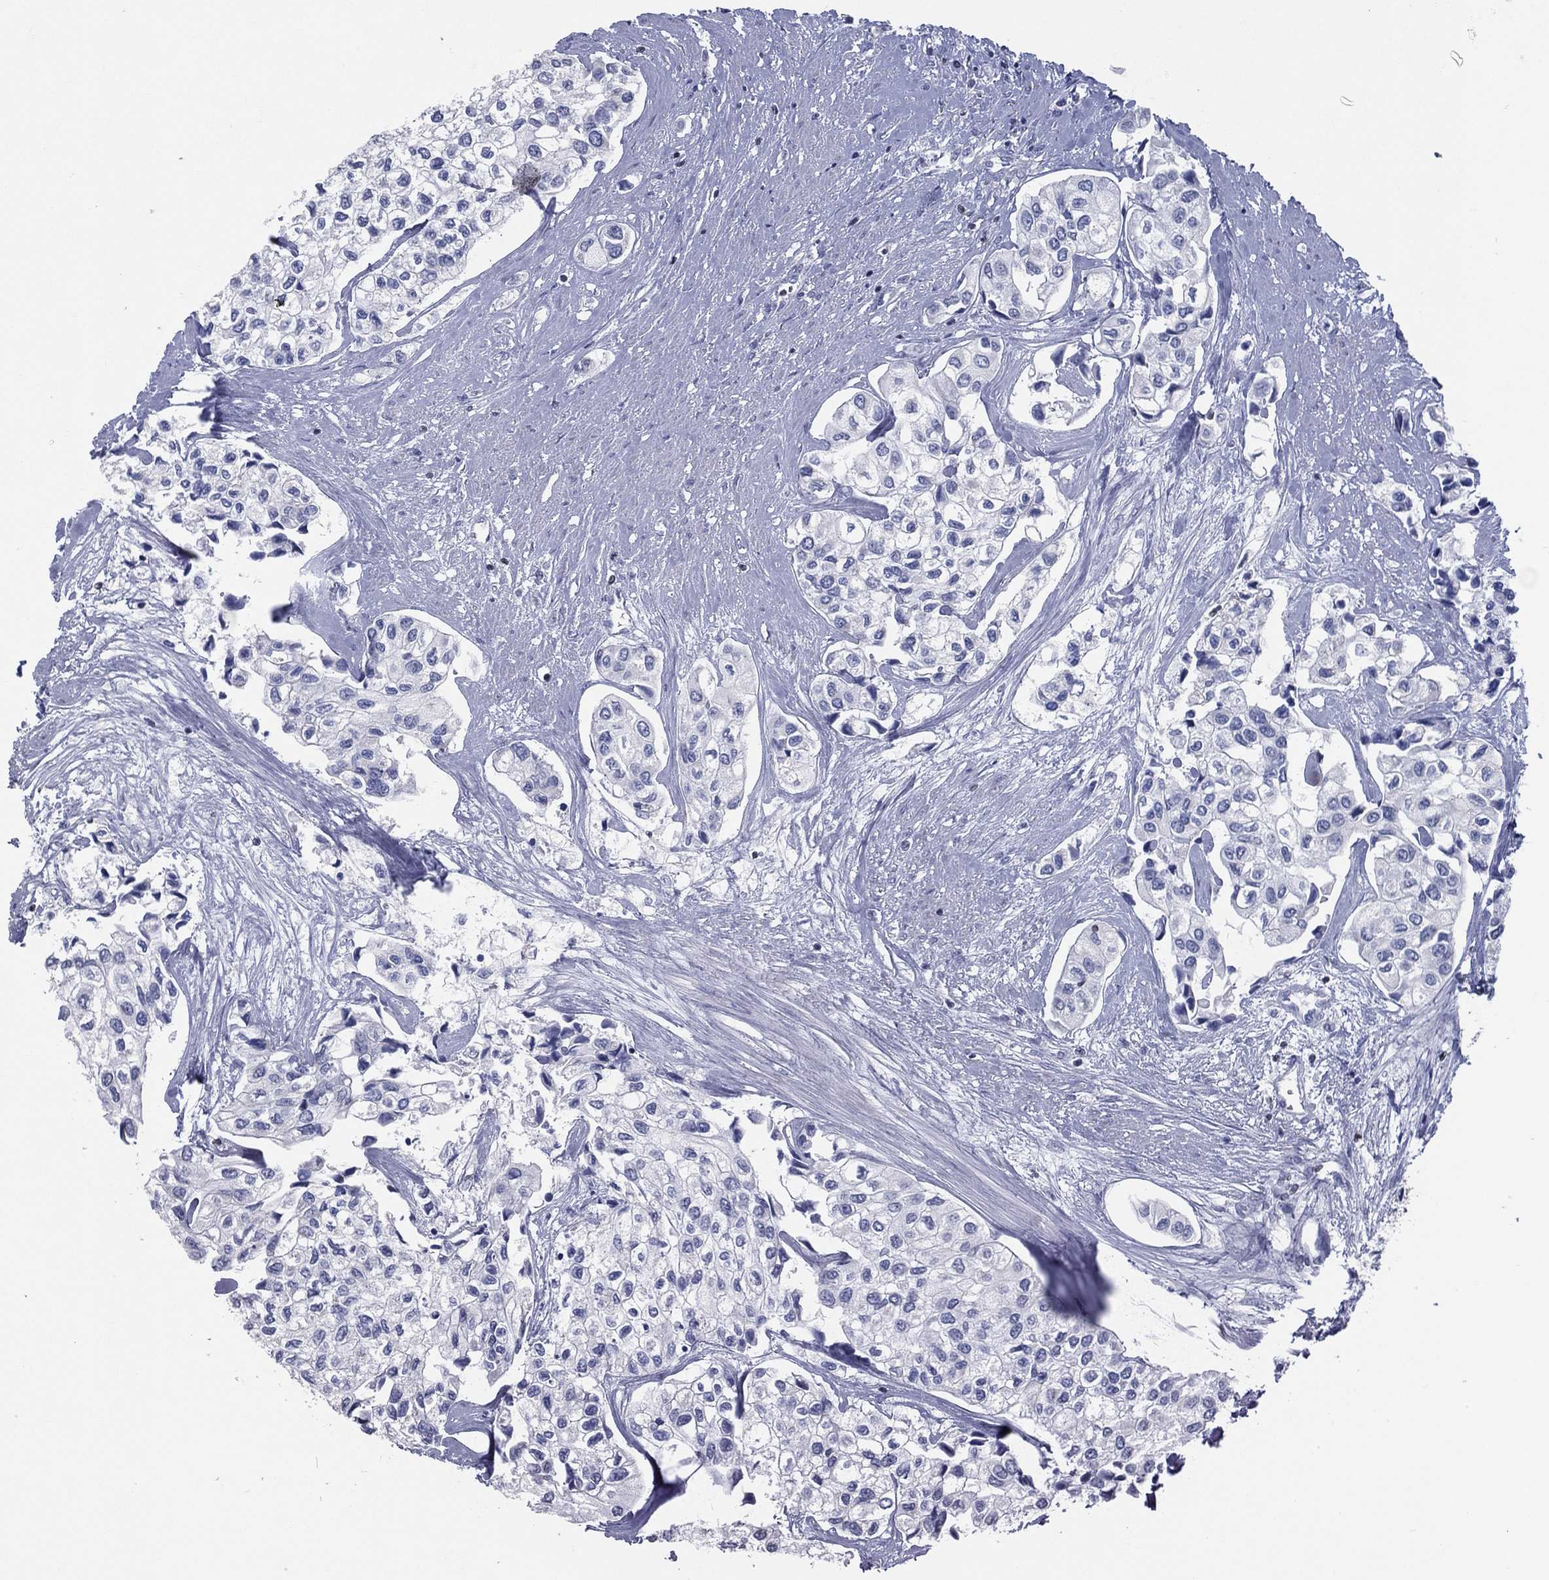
{"staining": {"intensity": "negative", "quantity": "none", "location": "none"}, "tissue": "urothelial cancer", "cell_type": "Tumor cells", "image_type": "cancer", "snomed": [{"axis": "morphology", "description": "Urothelial carcinoma, High grade"}, {"axis": "topography", "description": "Urinary bladder"}], "caption": "Tumor cells are negative for brown protein staining in urothelial carcinoma (high-grade). (DAB (3,3'-diaminobenzidine) immunohistochemistry, high magnification).", "gene": "PYHIN1", "patient": {"sex": "male", "age": 73}}